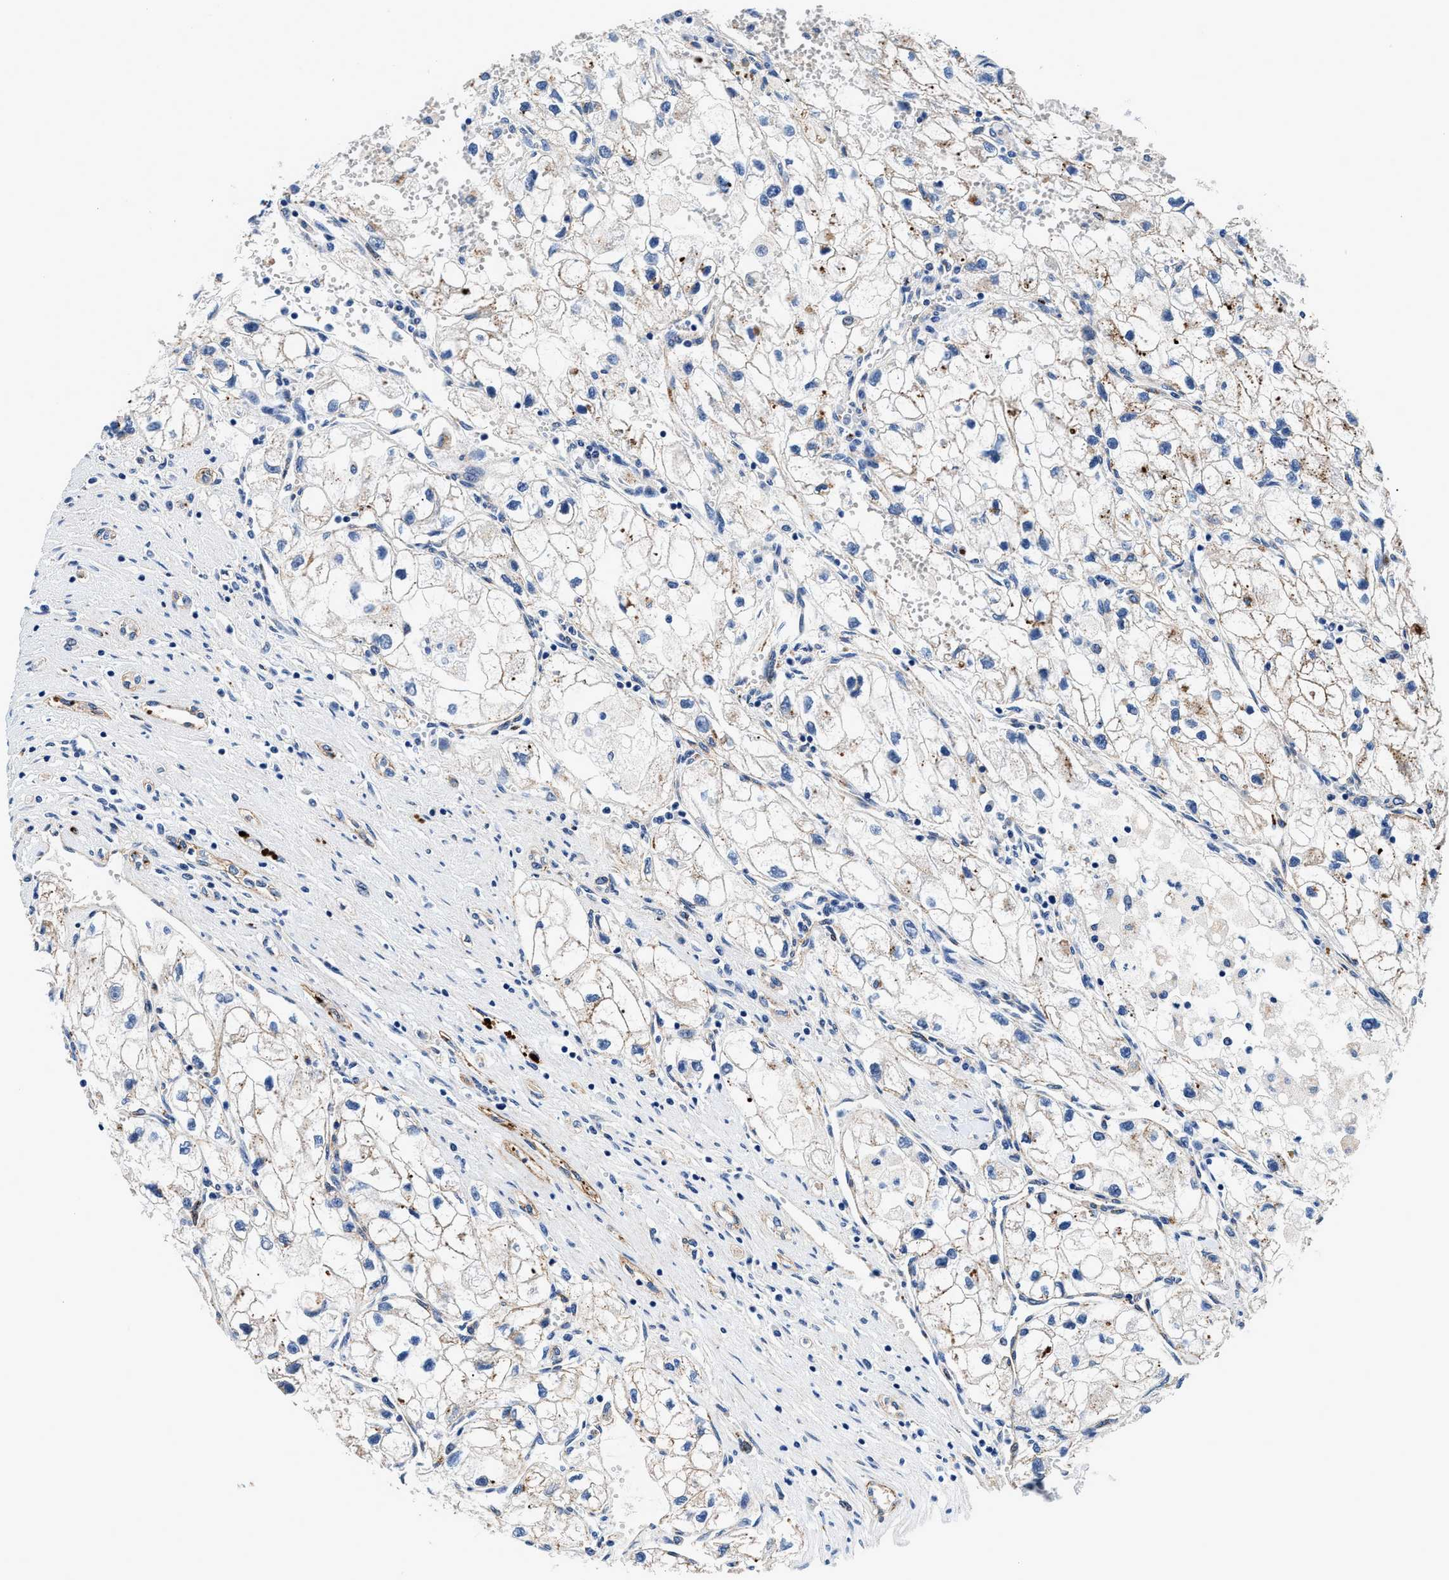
{"staining": {"intensity": "negative", "quantity": "none", "location": "none"}, "tissue": "renal cancer", "cell_type": "Tumor cells", "image_type": "cancer", "snomed": [{"axis": "morphology", "description": "Adenocarcinoma, NOS"}, {"axis": "topography", "description": "Kidney"}], "caption": "This is an immunohistochemistry image of adenocarcinoma (renal). There is no expression in tumor cells.", "gene": "DAG1", "patient": {"sex": "female", "age": 70}}